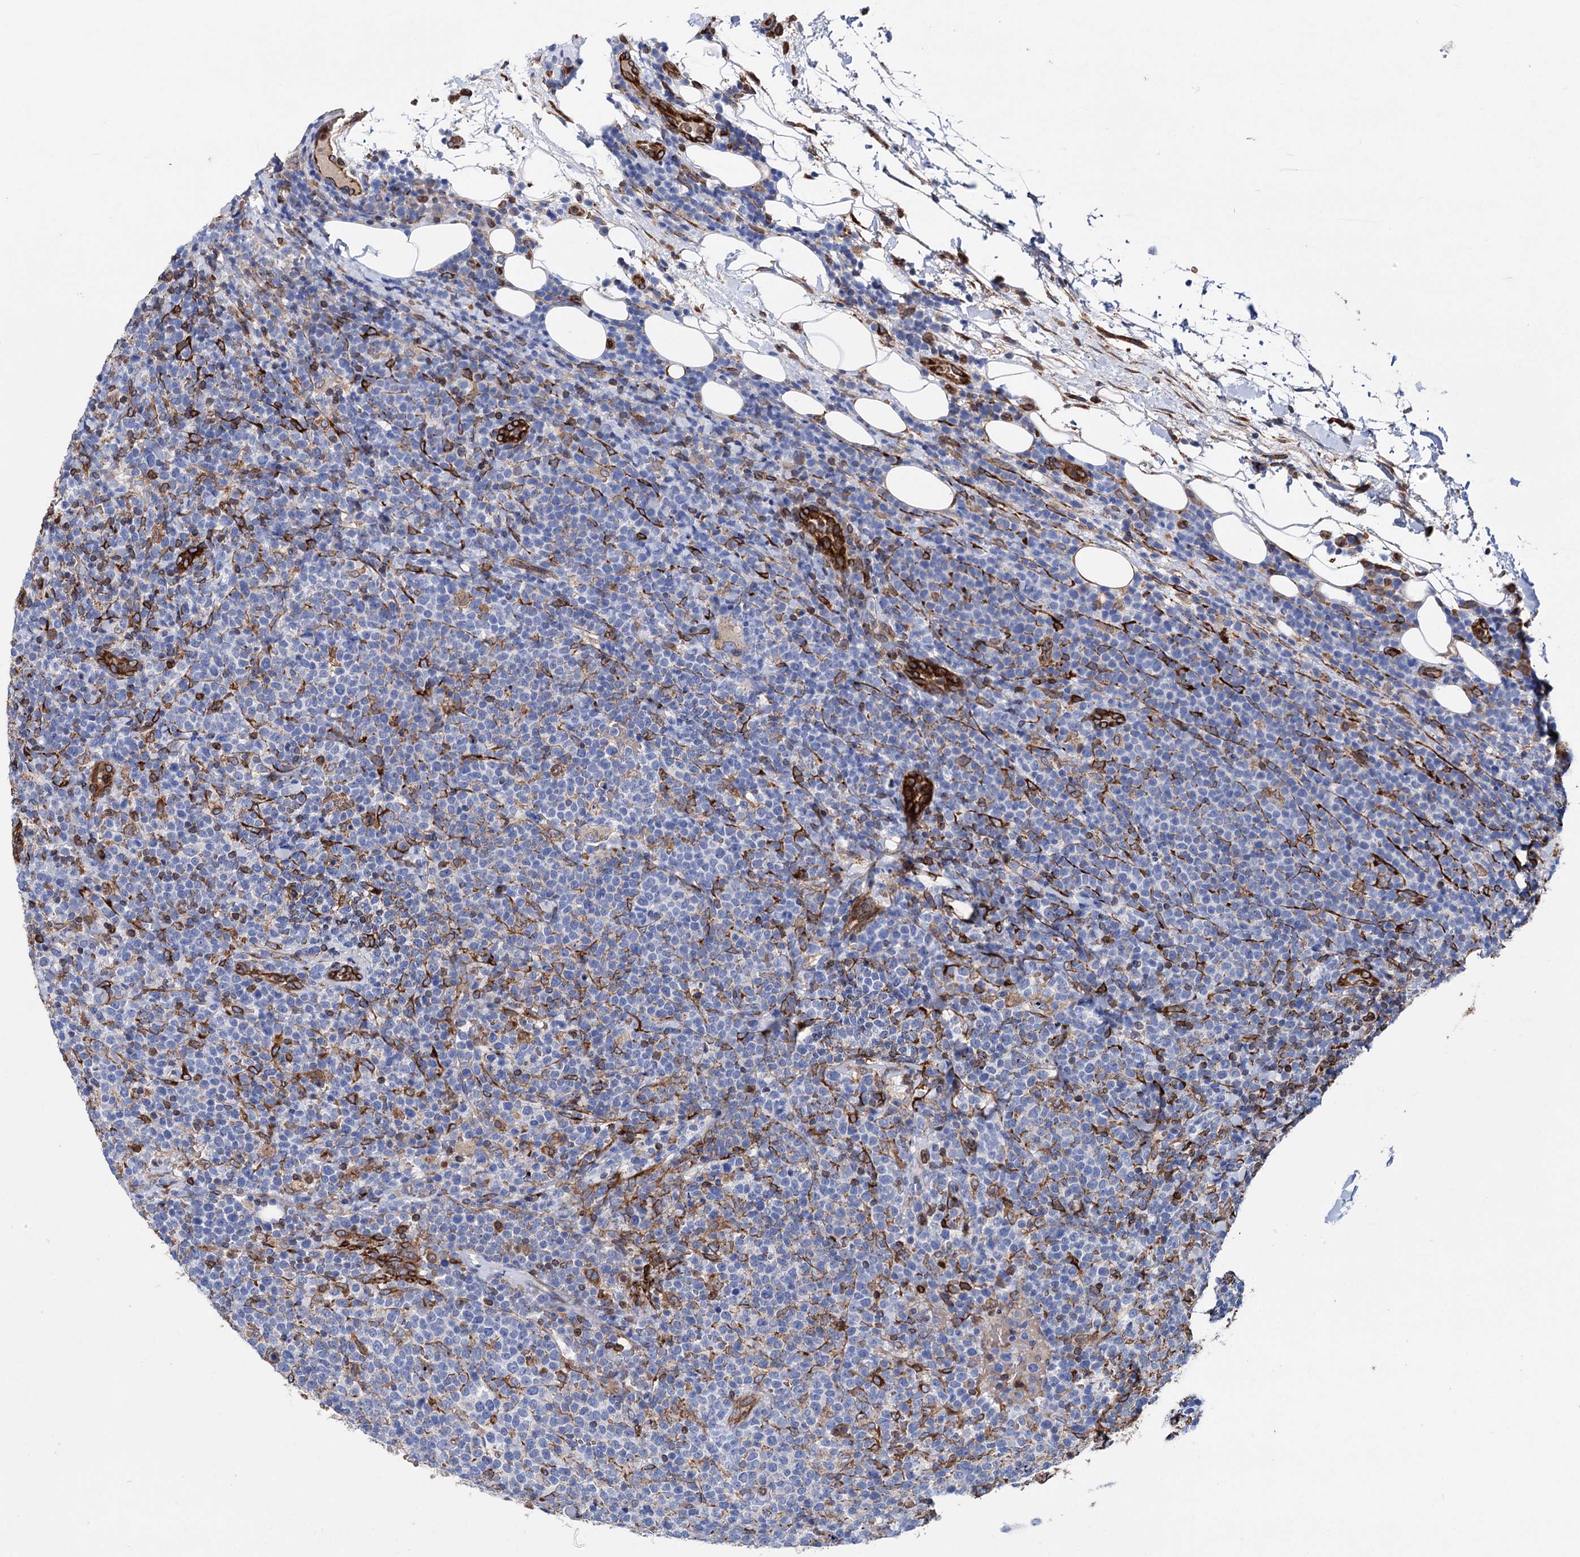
{"staining": {"intensity": "negative", "quantity": "none", "location": "none"}, "tissue": "lymphoma", "cell_type": "Tumor cells", "image_type": "cancer", "snomed": [{"axis": "morphology", "description": "Malignant lymphoma, non-Hodgkin's type, High grade"}, {"axis": "topography", "description": "Lymph node"}], "caption": "This is a image of IHC staining of lymphoma, which shows no positivity in tumor cells.", "gene": "STING1", "patient": {"sex": "male", "age": 61}}